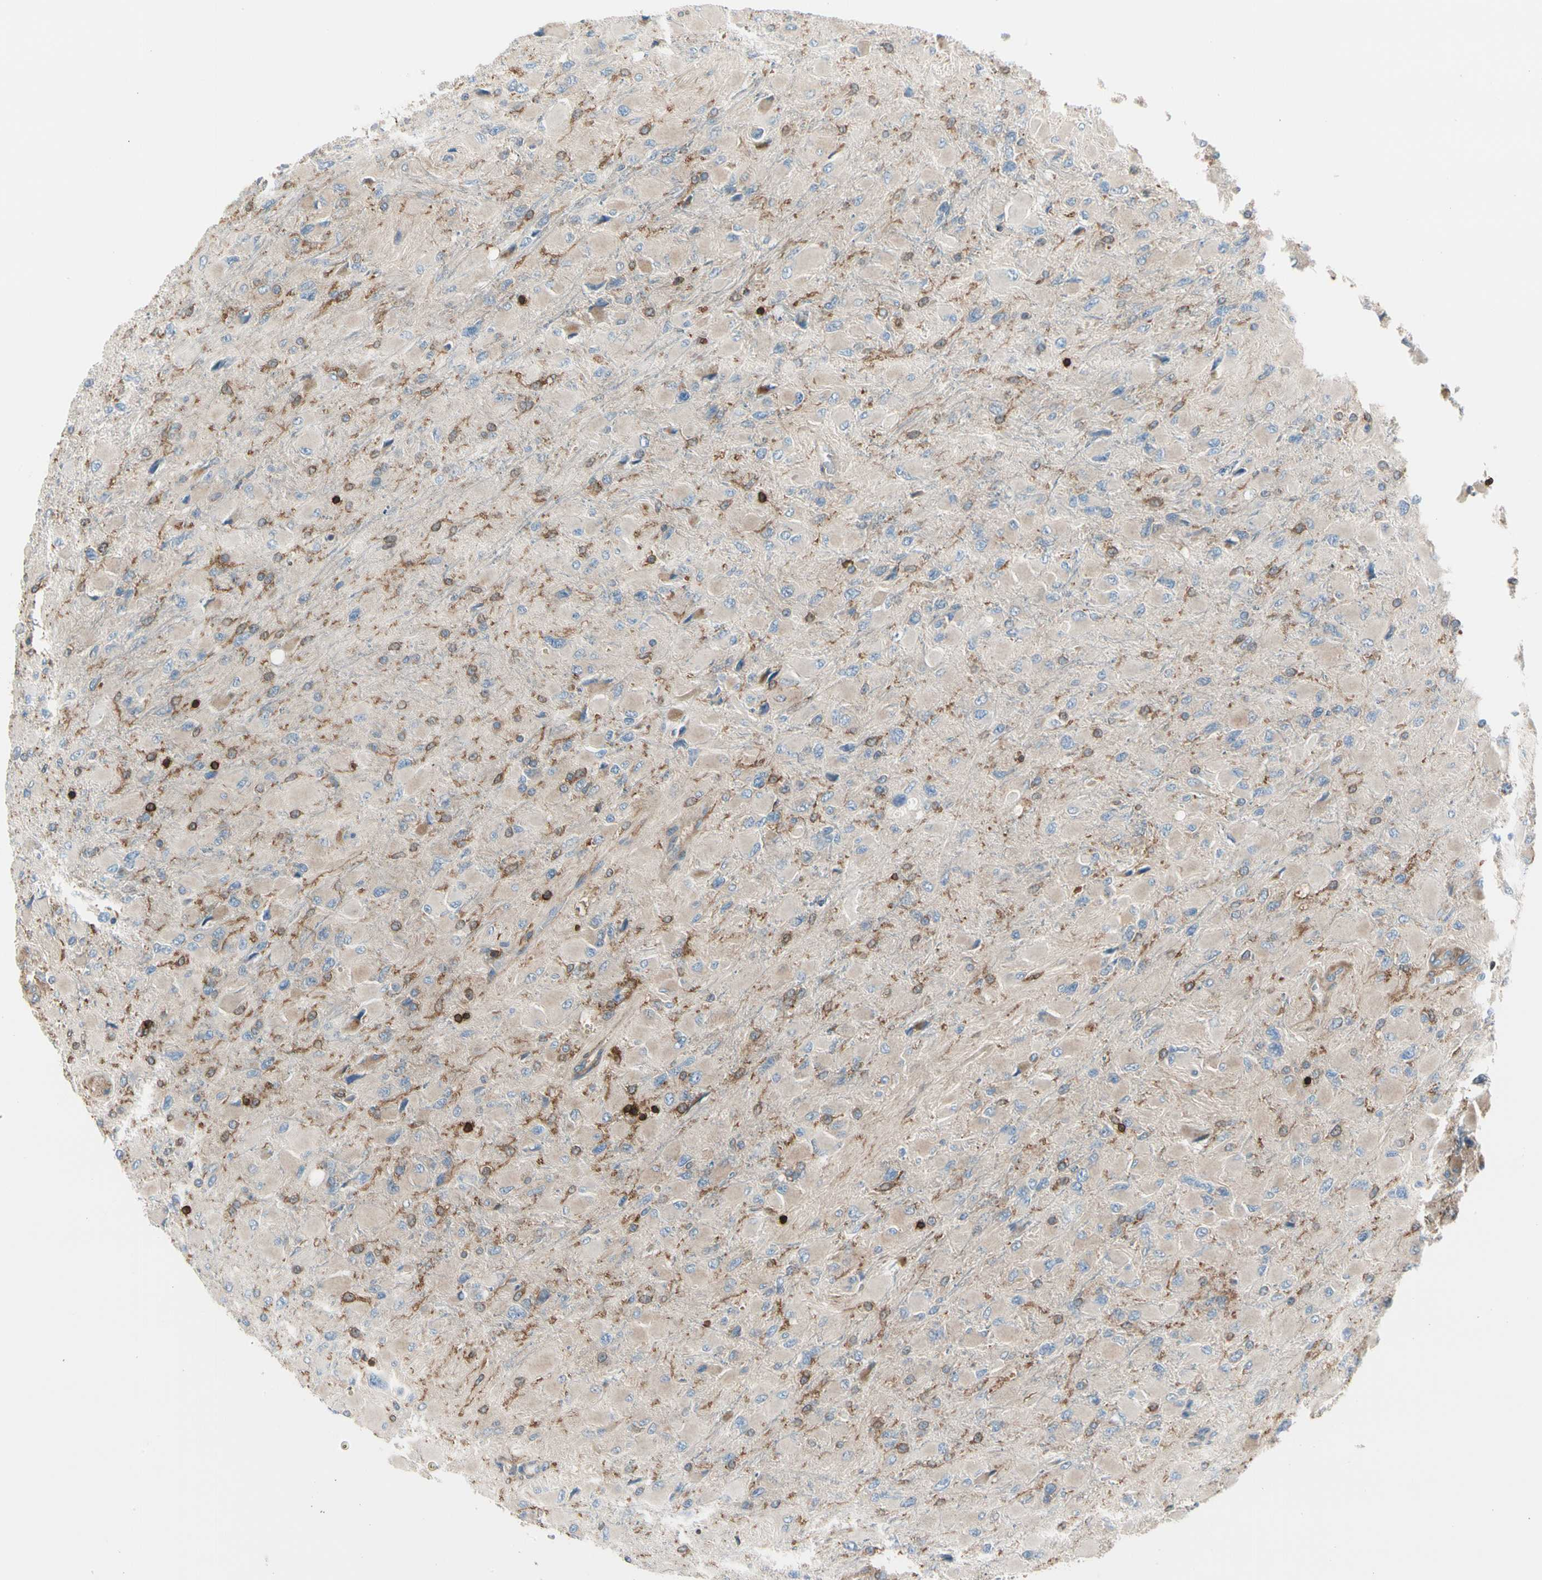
{"staining": {"intensity": "moderate", "quantity": "25%-75%", "location": "cytoplasmic/membranous"}, "tissue": "glioma", "cell_type": "Tumor cells", "image_type": "cancer", "snomed": [{"axis": "morphology", "description": "Glioma, malignant, High grade"}, {"axis": "topography", "description": "Cerebral cortex"}], "caption": "Immunohistochemistry (IHC) histopathology image of human malignant high-grade glioma stained for a protein (brown), which exhibits medium levels of moderate cytoplasmic/membranous positivity in approximately 25%-75% of tumor cells.", "gene": "CAPZA2", "patient": {"sex": "female", "age": 36}}